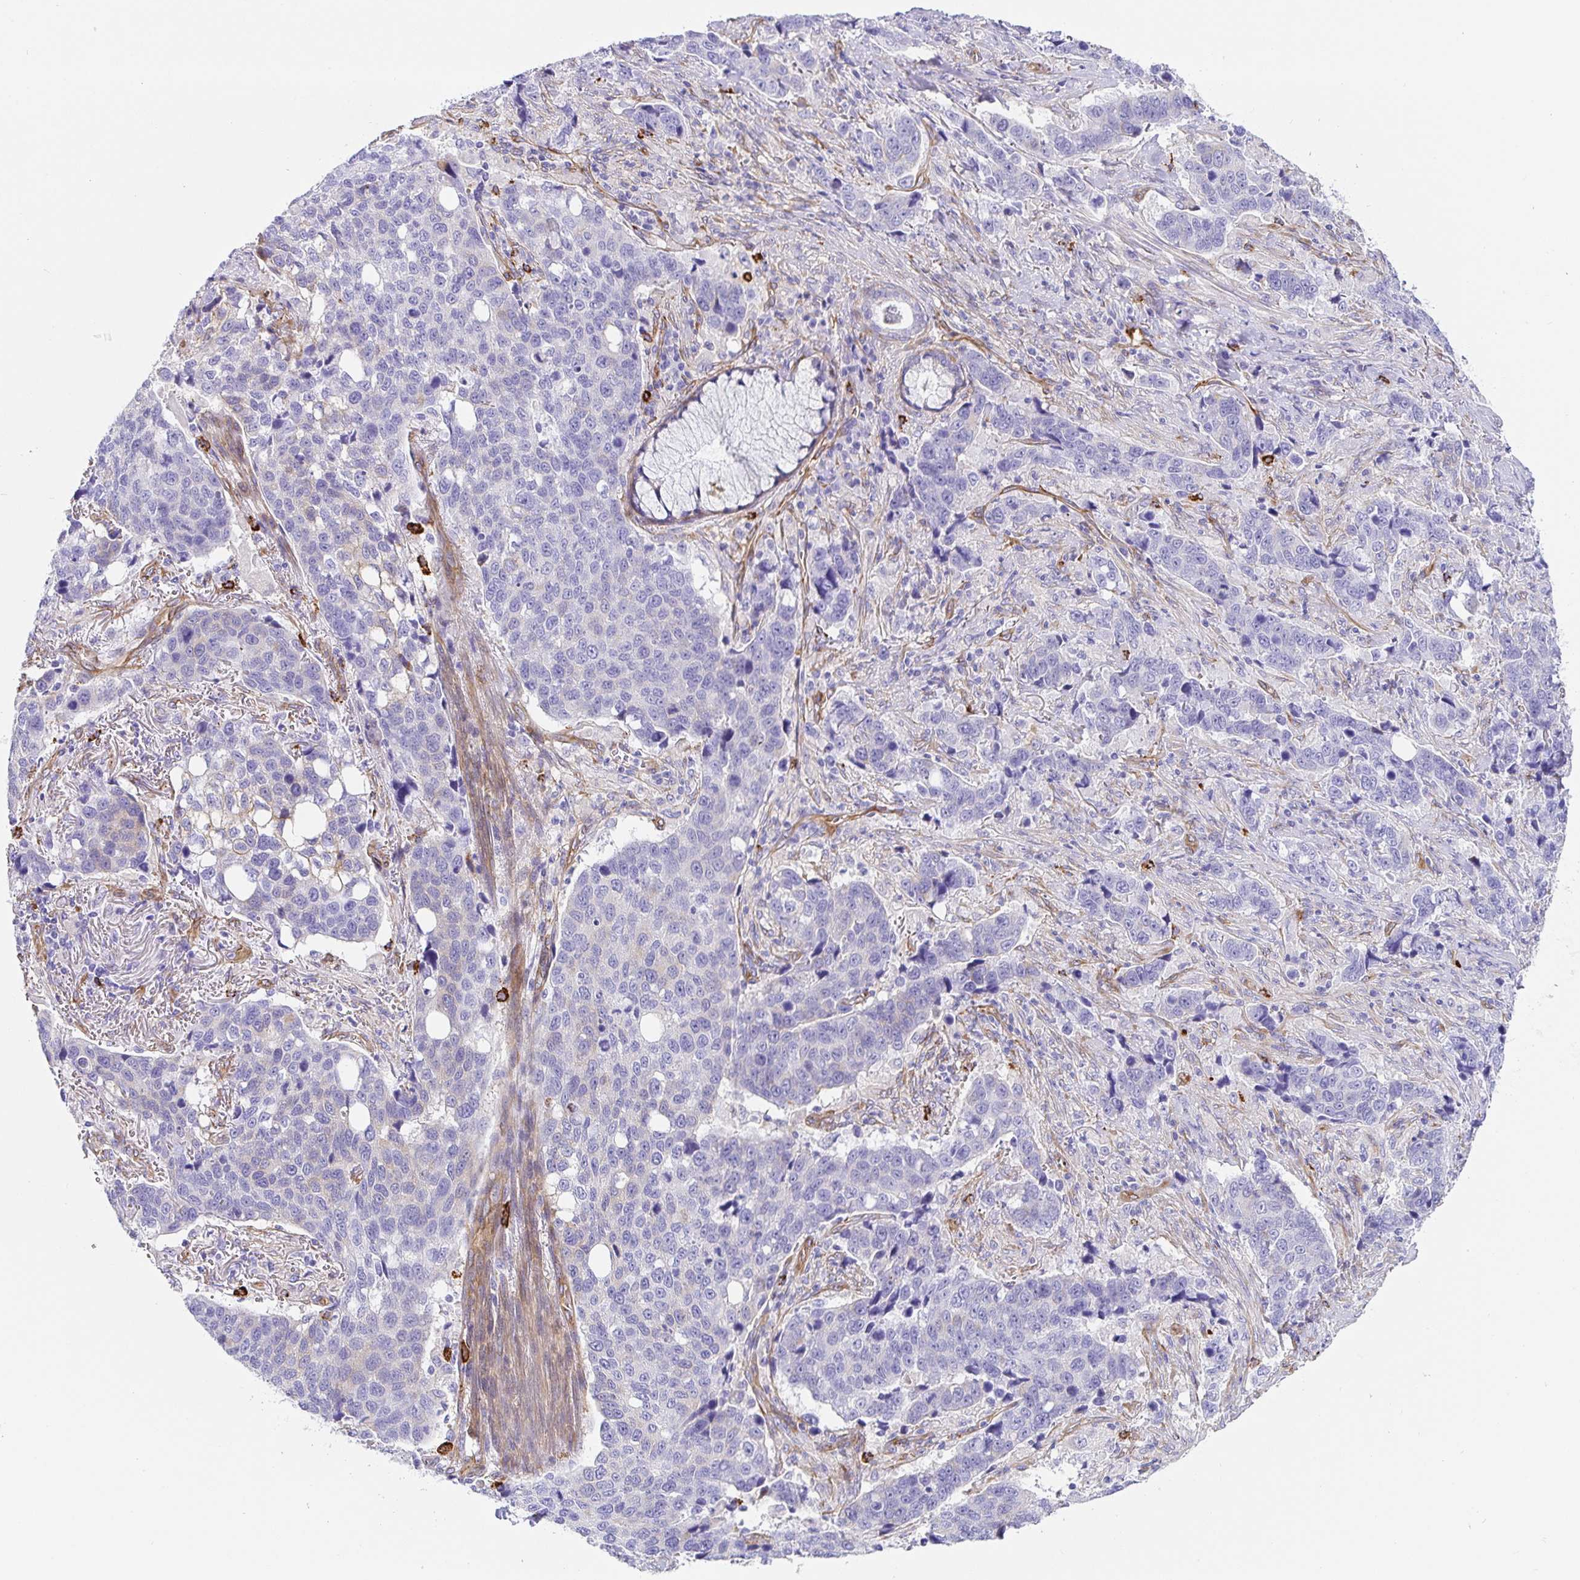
{"staining": {"intensity": "negative", "quantity": "none", "location": "none"}, "tissue": "lung cancer", "cell_type": "Tumor cells", "image_type": "cancer", "snomed": [{"axis": "morphology", "description": "Squamous cell carcinoma, NOS"}, {"axis": "topography", "description": "Lymph node"}, {"axis": "topography", "description": "Lung"}], "caption": "Immunohistochemistry micrograph of neoplastic tissue: lung cancer stained with DAB (3,3'-diaminobenzidine) shows no significant protein positivity in tumor cells. (DAB (3,3'-diaminobenzidine) immunohistochemistry with hematoxylin counter stain).", "gene": "DOCK1", "patient": {"sex": "male", "age": 61}}